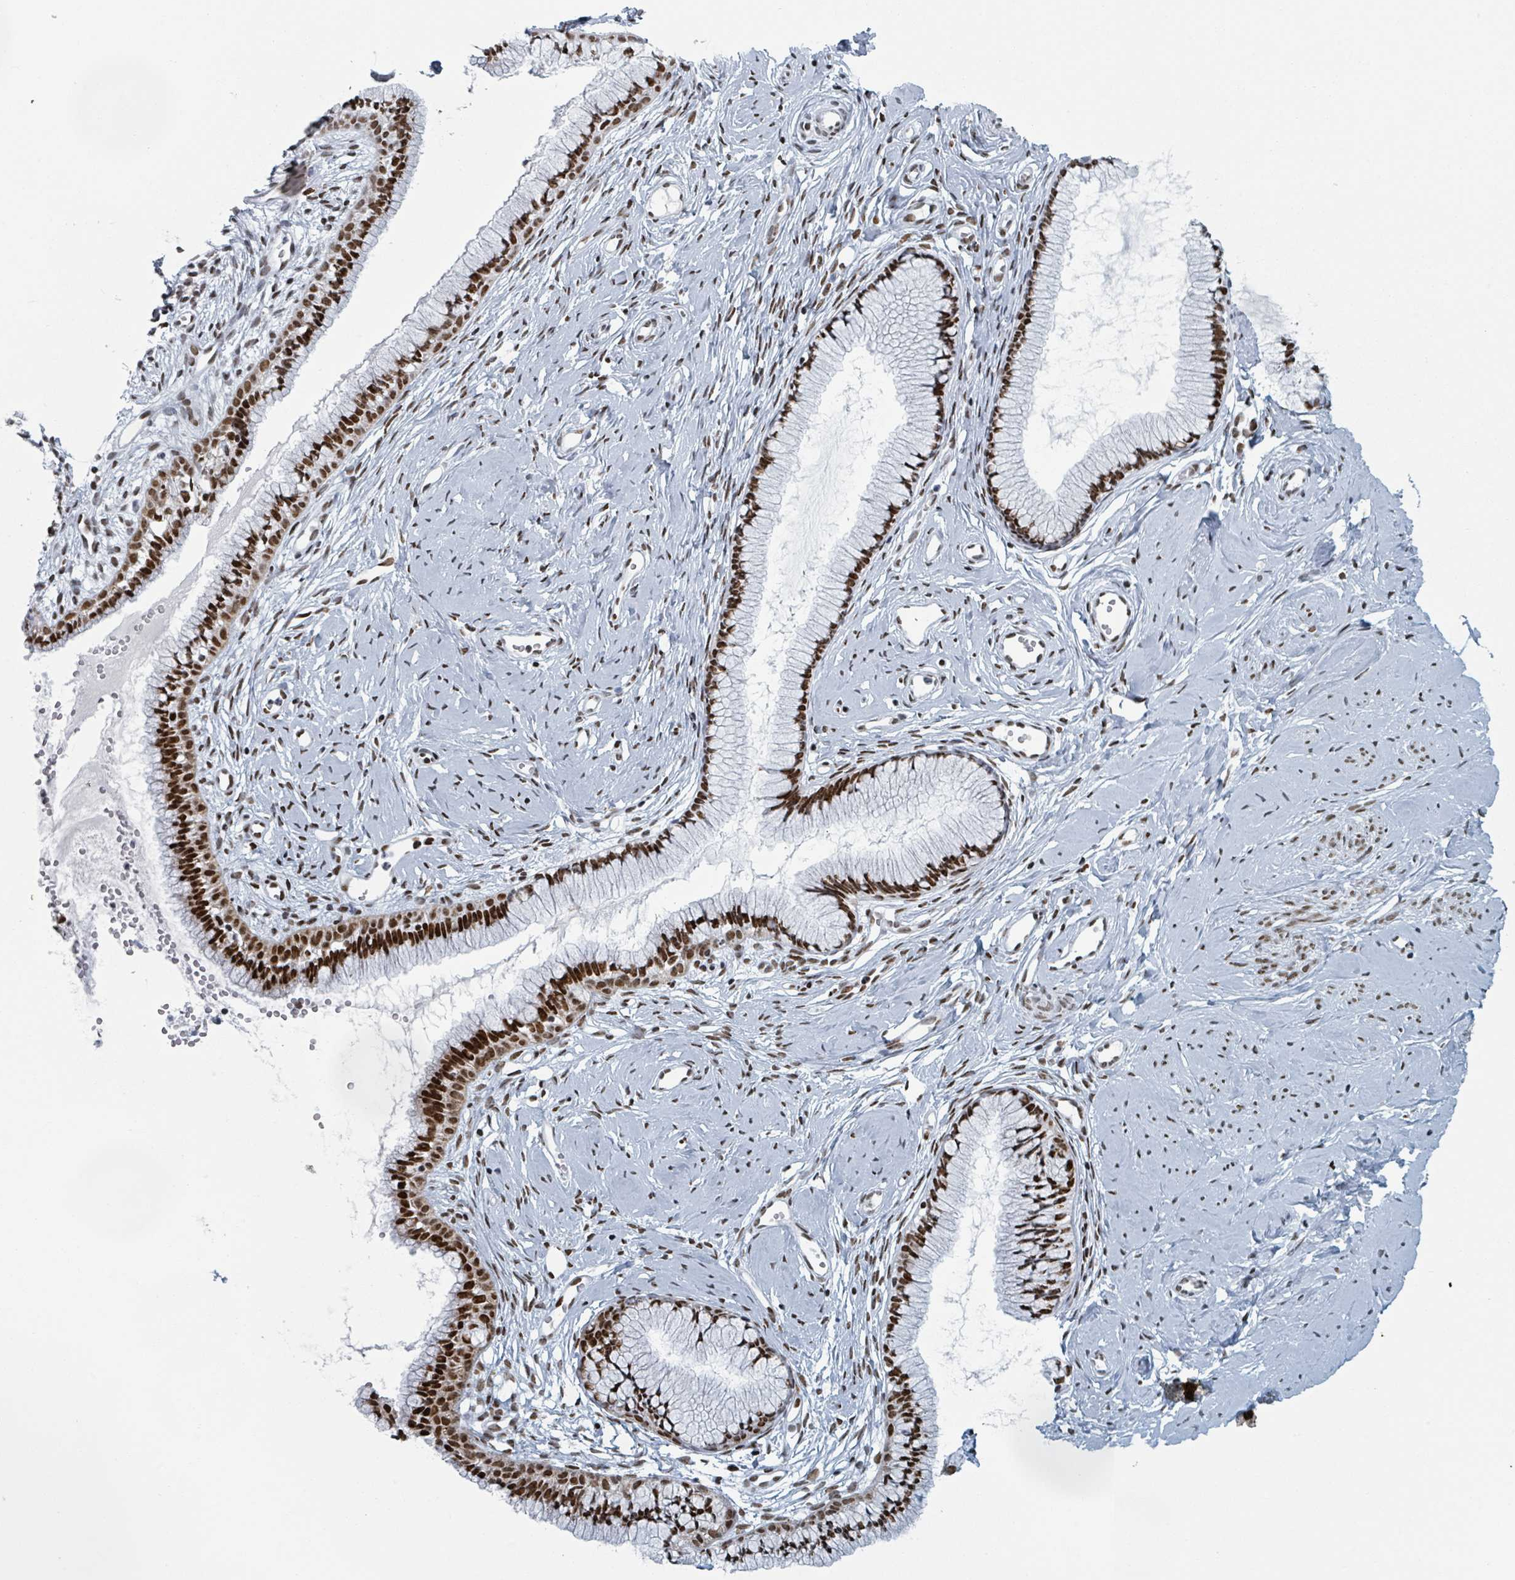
{"staining": {"intensity": "strong", "quantity": ">75%", "location": "nuclear"}, "tissue": "cervix", "cell_type": "Glandular cells", "image_type": "normal", "snomed": [{"axis": "morphology", "description": "Normal tissue, NOS"}, {"axis": "topography", "description": "Cervix"}], "caption": "The immunohistochemical stain highlights strong nuclear expression in glandular cells of normal cervix.", "gene": "DHX16", "patient": {"sex": "female", "age": 40}}